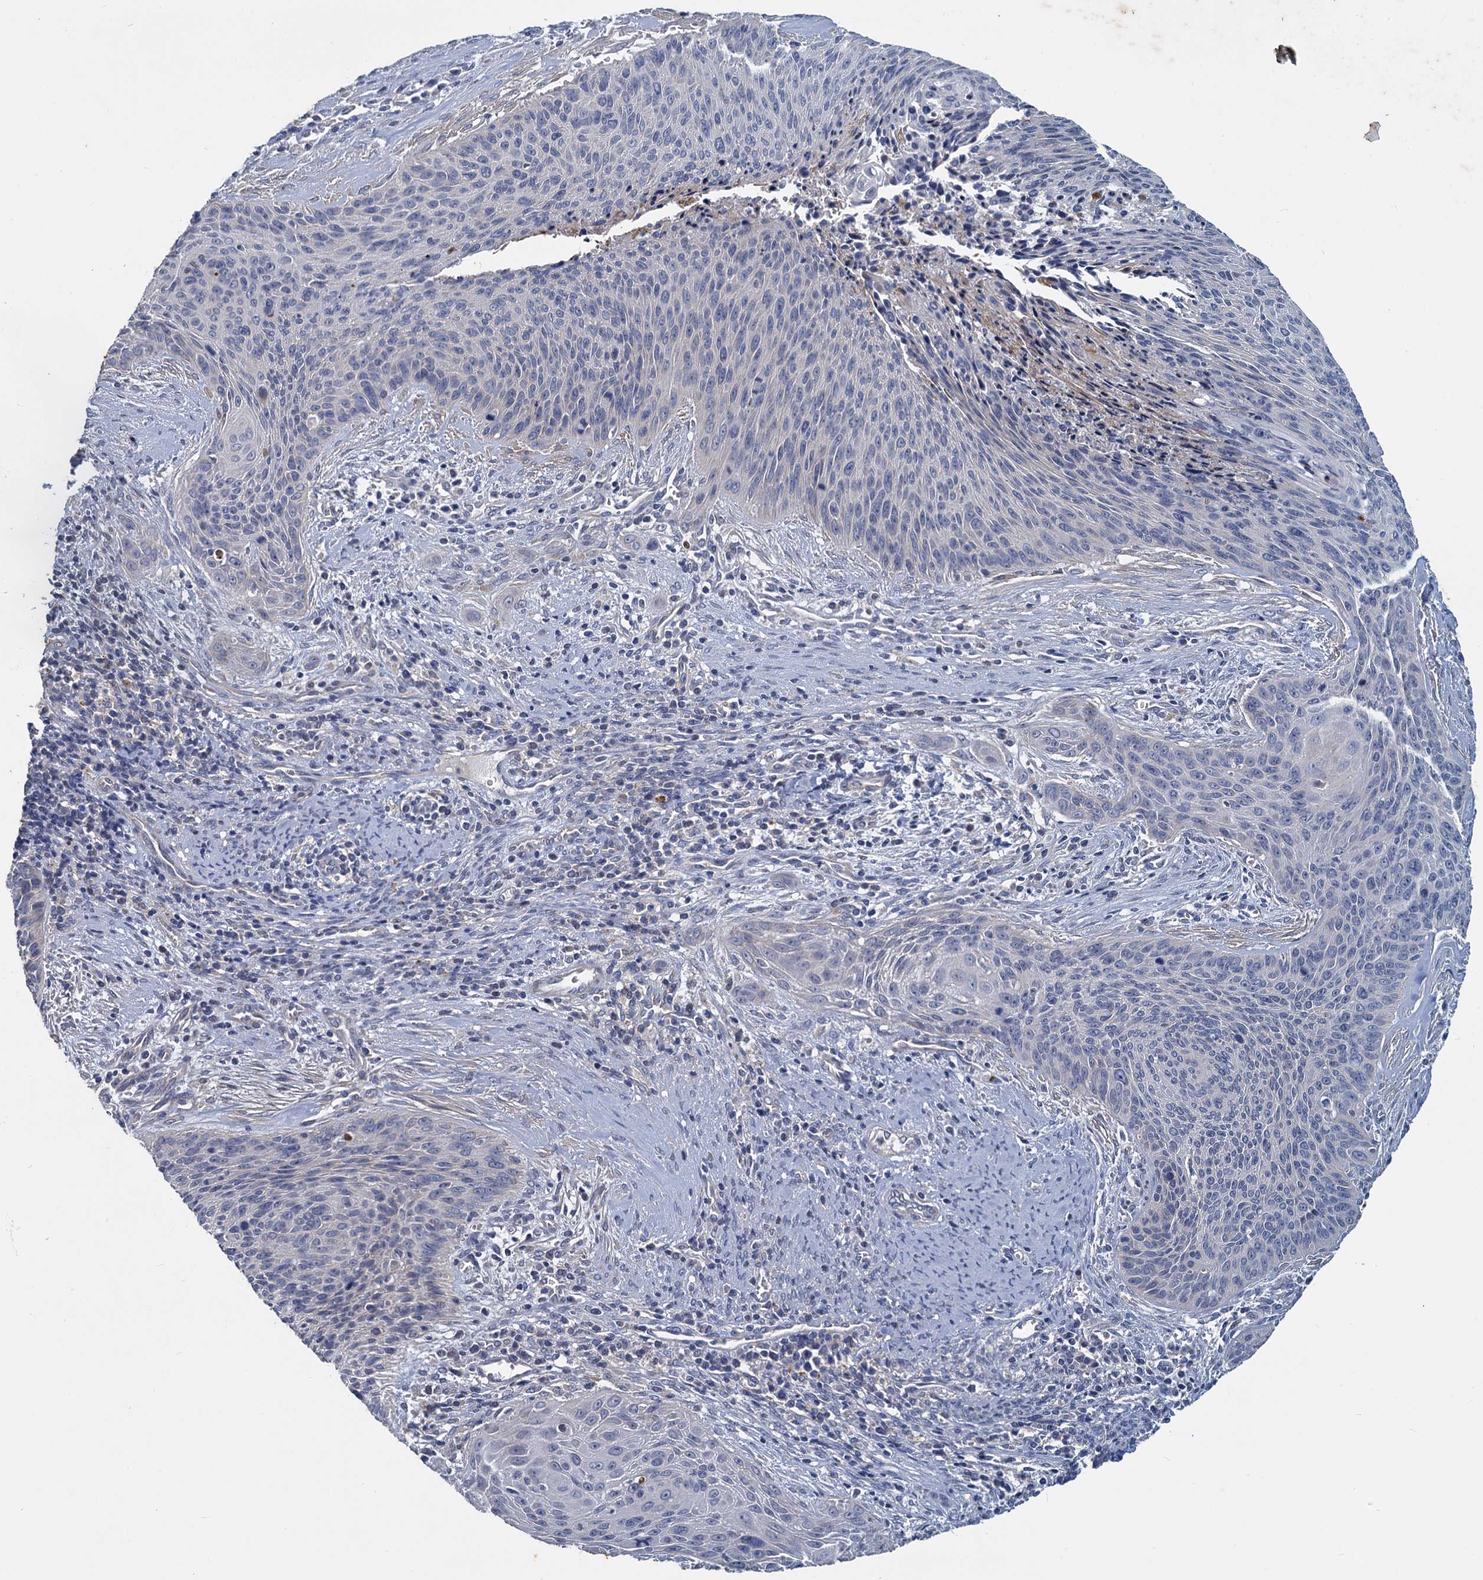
{"staining": {"intensity": "negative", "quantity": "none", "location": "none"}, "tissue": "cervical cancer", "cell_type": "Tumor cells", "image_type": "cancer", "snomed": [{"axis": "morphology", "description": "Squamous cell carcinoma, NOS"}, {"axis": "topography", "description": "Cervix"}], "caption": "This image is of cervical cancer stained with IHC to label a protein in brown with the nuclei are counter-stained blue. There is no expression in tumor cells.", "gene": "SLC2A7", "patient": {"sex": "female", "age": 55}}